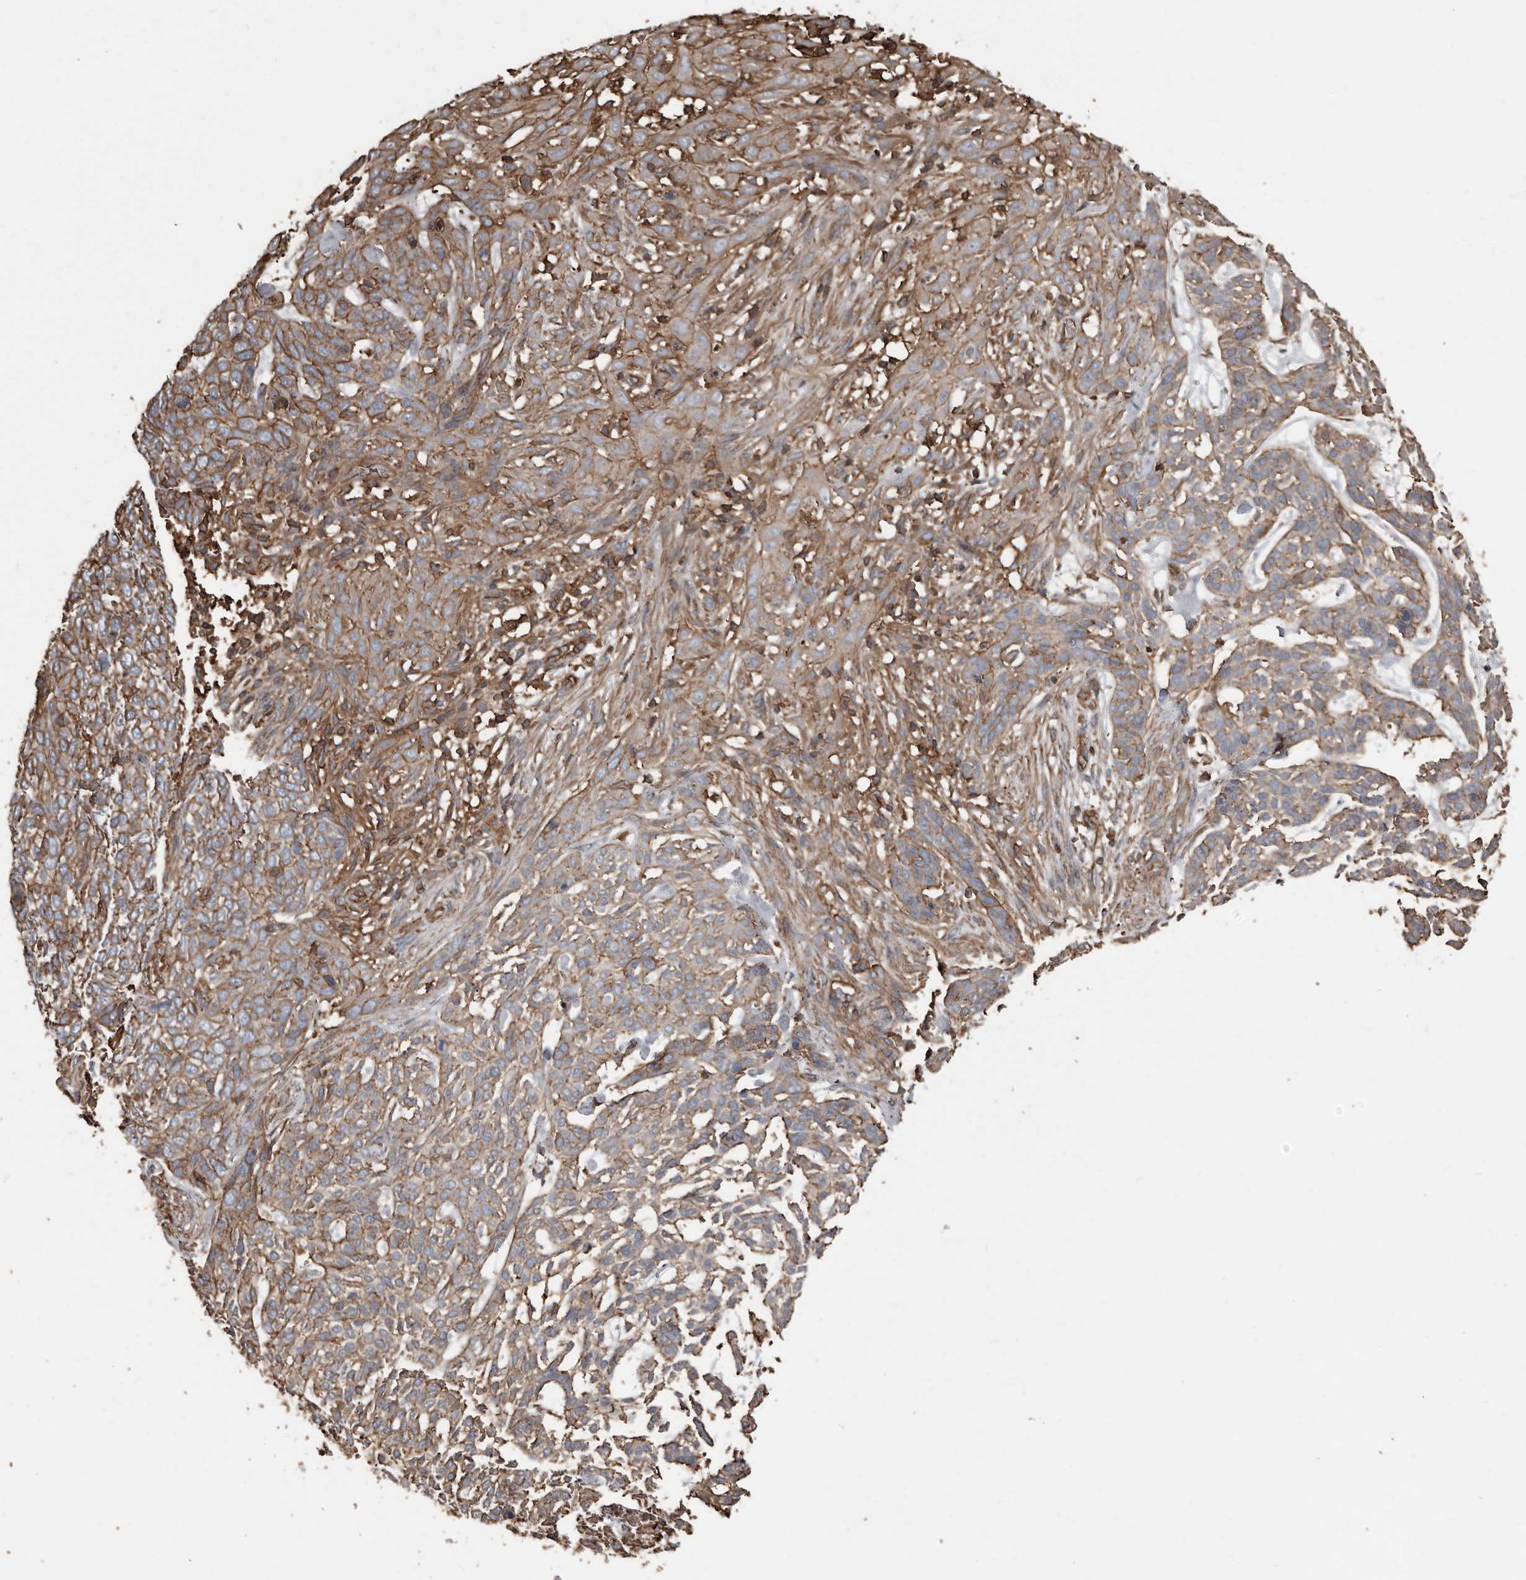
{"staining": {"intensity": "moderate", "quantity": "25%-75%", "location": "cytoplasmic/membranous"}, "tissue": "skin cancer", "cell_type": "Tumor cells", "image_type": "cancer", "snomed": [{"axis": "morphology", "description": "Basal cell carcinoma"}, {"axis": "topography", "description": "Skin"}], "caption": "DAB immunohistochemical staining of skin cancer displays moderate cytoplasmic/membranous protein expression in about 25%-75% of tumor cells.", "gene": "DENND6B", "patient": {"sex": "female", "age": 64}}